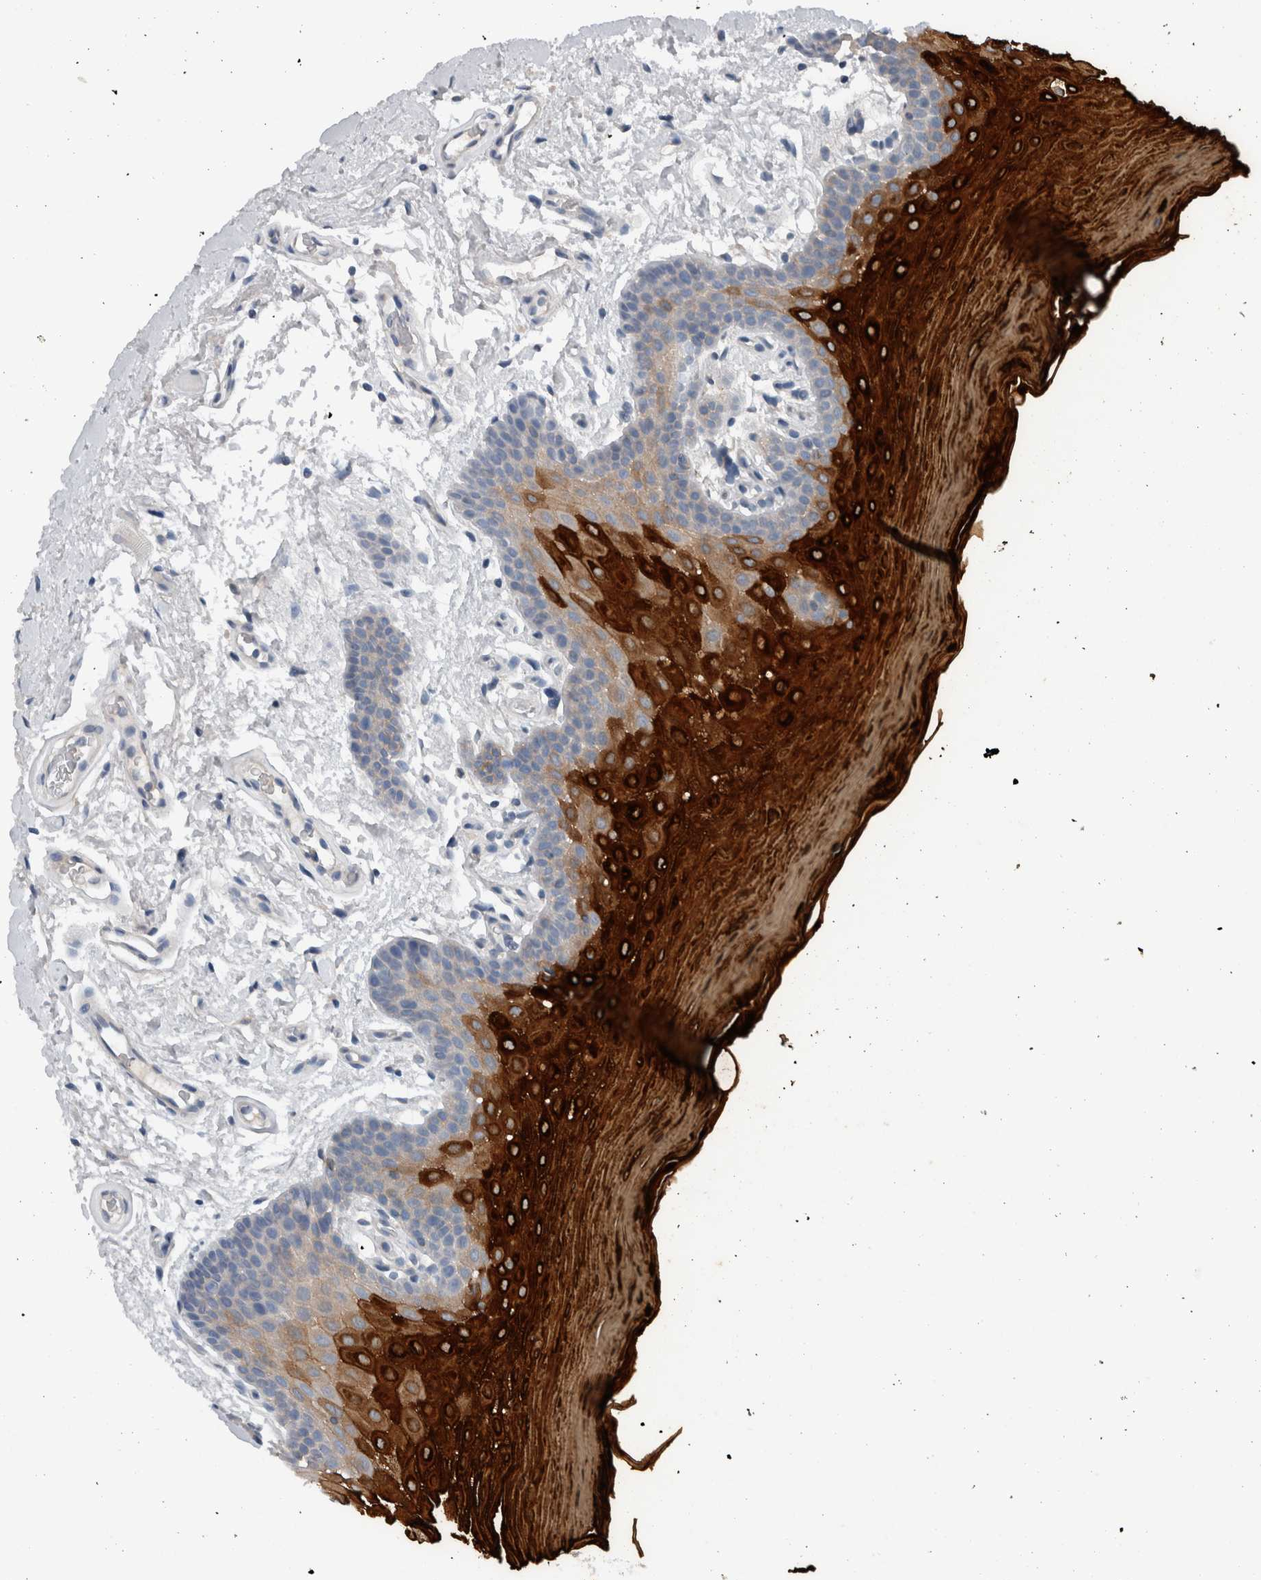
{"staining": {"intensity": "strong", "quantity": "25%-75%", "location": "cytoplasmic/membranous"}, "tissue": "oral mucosa", "cell_type": "Squamous epithelial cells", "image_type": "normal", "snomed": [{"axis": "morphology", "description": "Normal tissue, NOS"}, {"axis": "topography", "description": "Oral tissue"}], "caption": "A high-resolution image shows immunohistochemistry (IHC) staining of normal oral mucosa, which exhibits strong cytoplasmic/membranous staining in about 25%-75% of squamous epithelial cells.", "gene": "CRNN", "patient": {"sex": "male", "age": 62}}